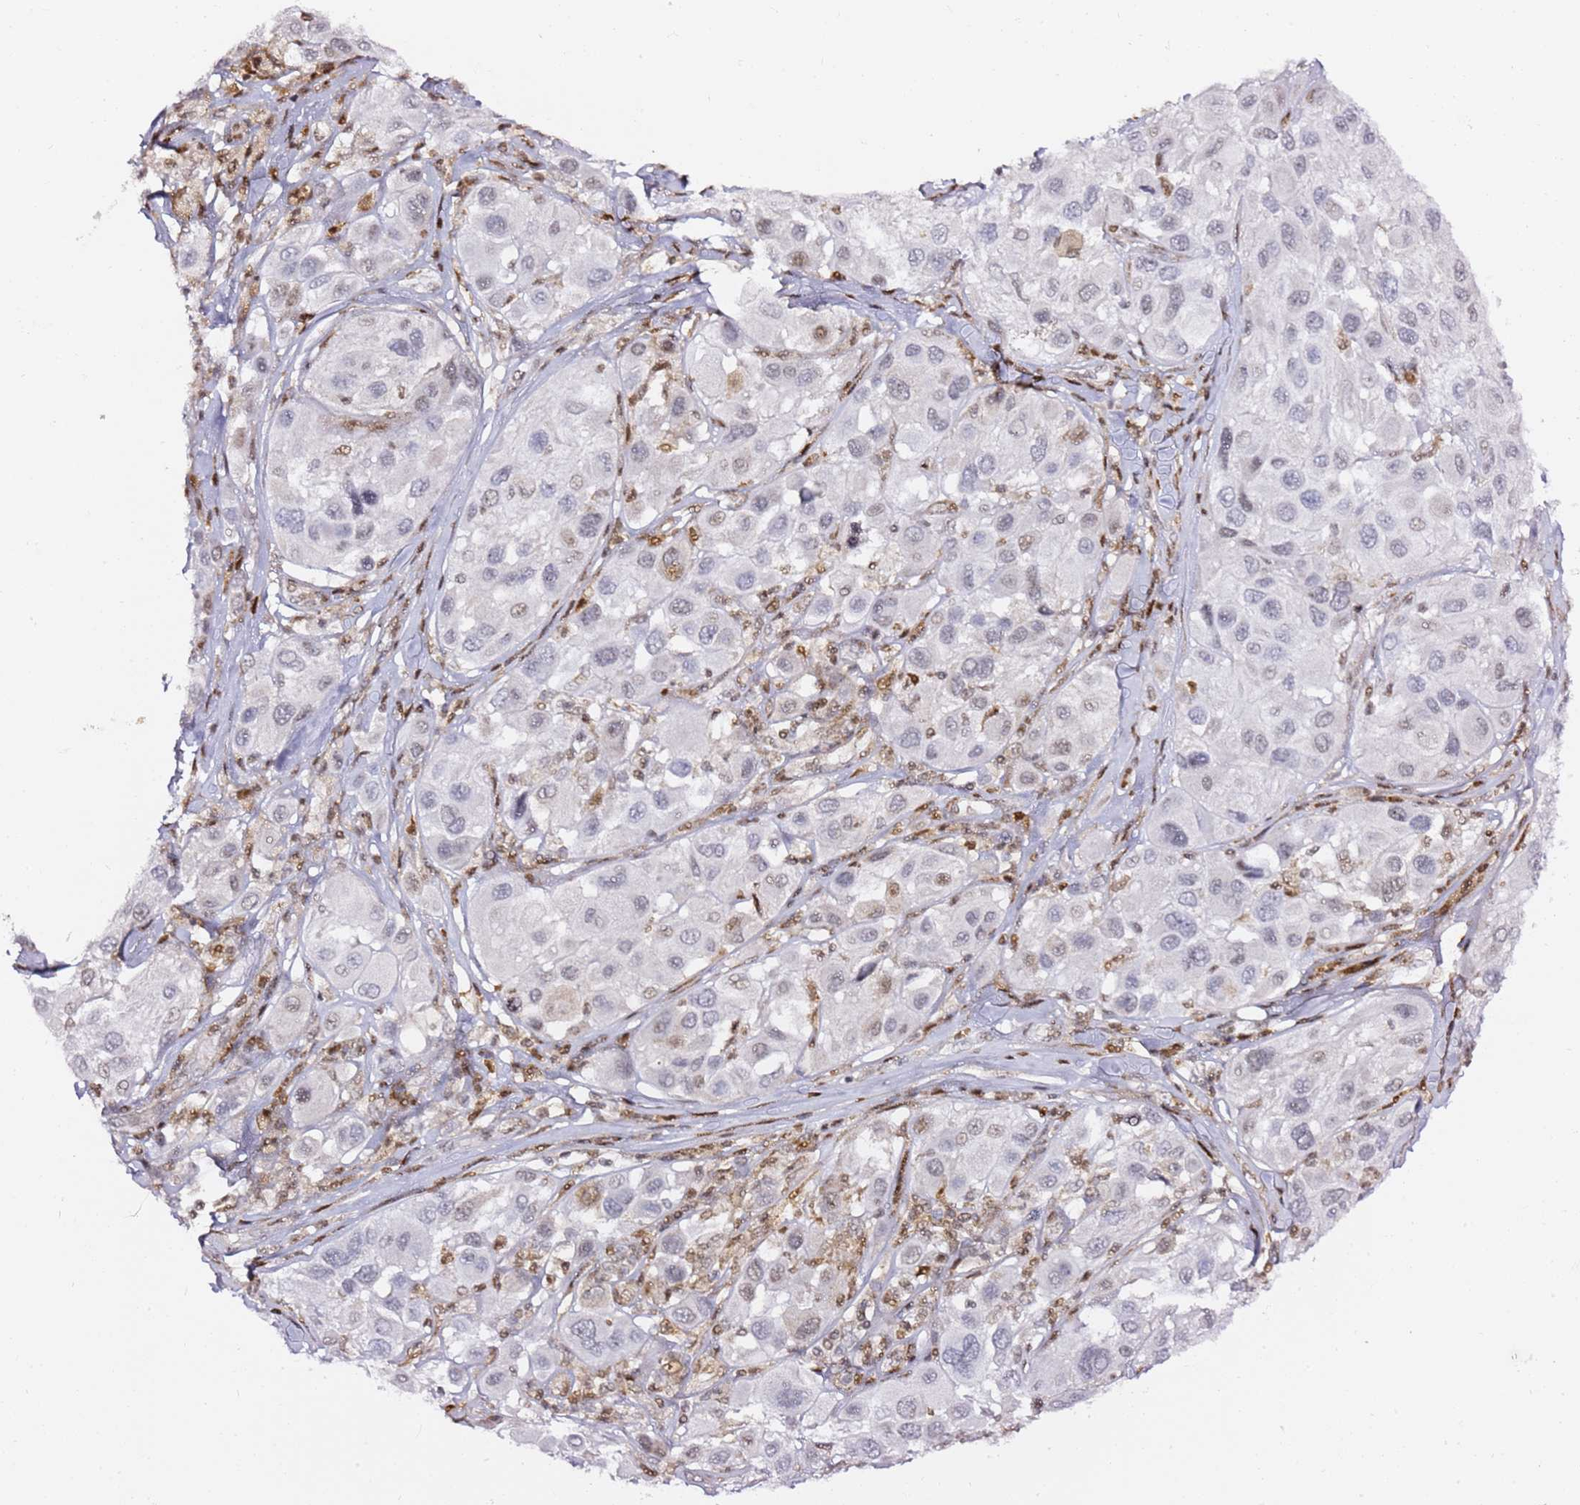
{"staining": {"intensity": "moderate", "quantity": "<25%", "location": "nuclear"}, "tissue": "melanoma", "cell_type": "Tumor cells", "image_type": "cancer", "snomed": [{"axis": "morphology", "description": "Malignant melanoma, Metastatic site"}, {"axis": "topography", "description": "Skin"}], "caption": "There is low levels of moderate nuclear expression in tumor cells of melanoma, as demonstrated by immunohistochemical staining (brown color).", "gene": "GBP2", "patient": {"sex": "male", "age": 41}}